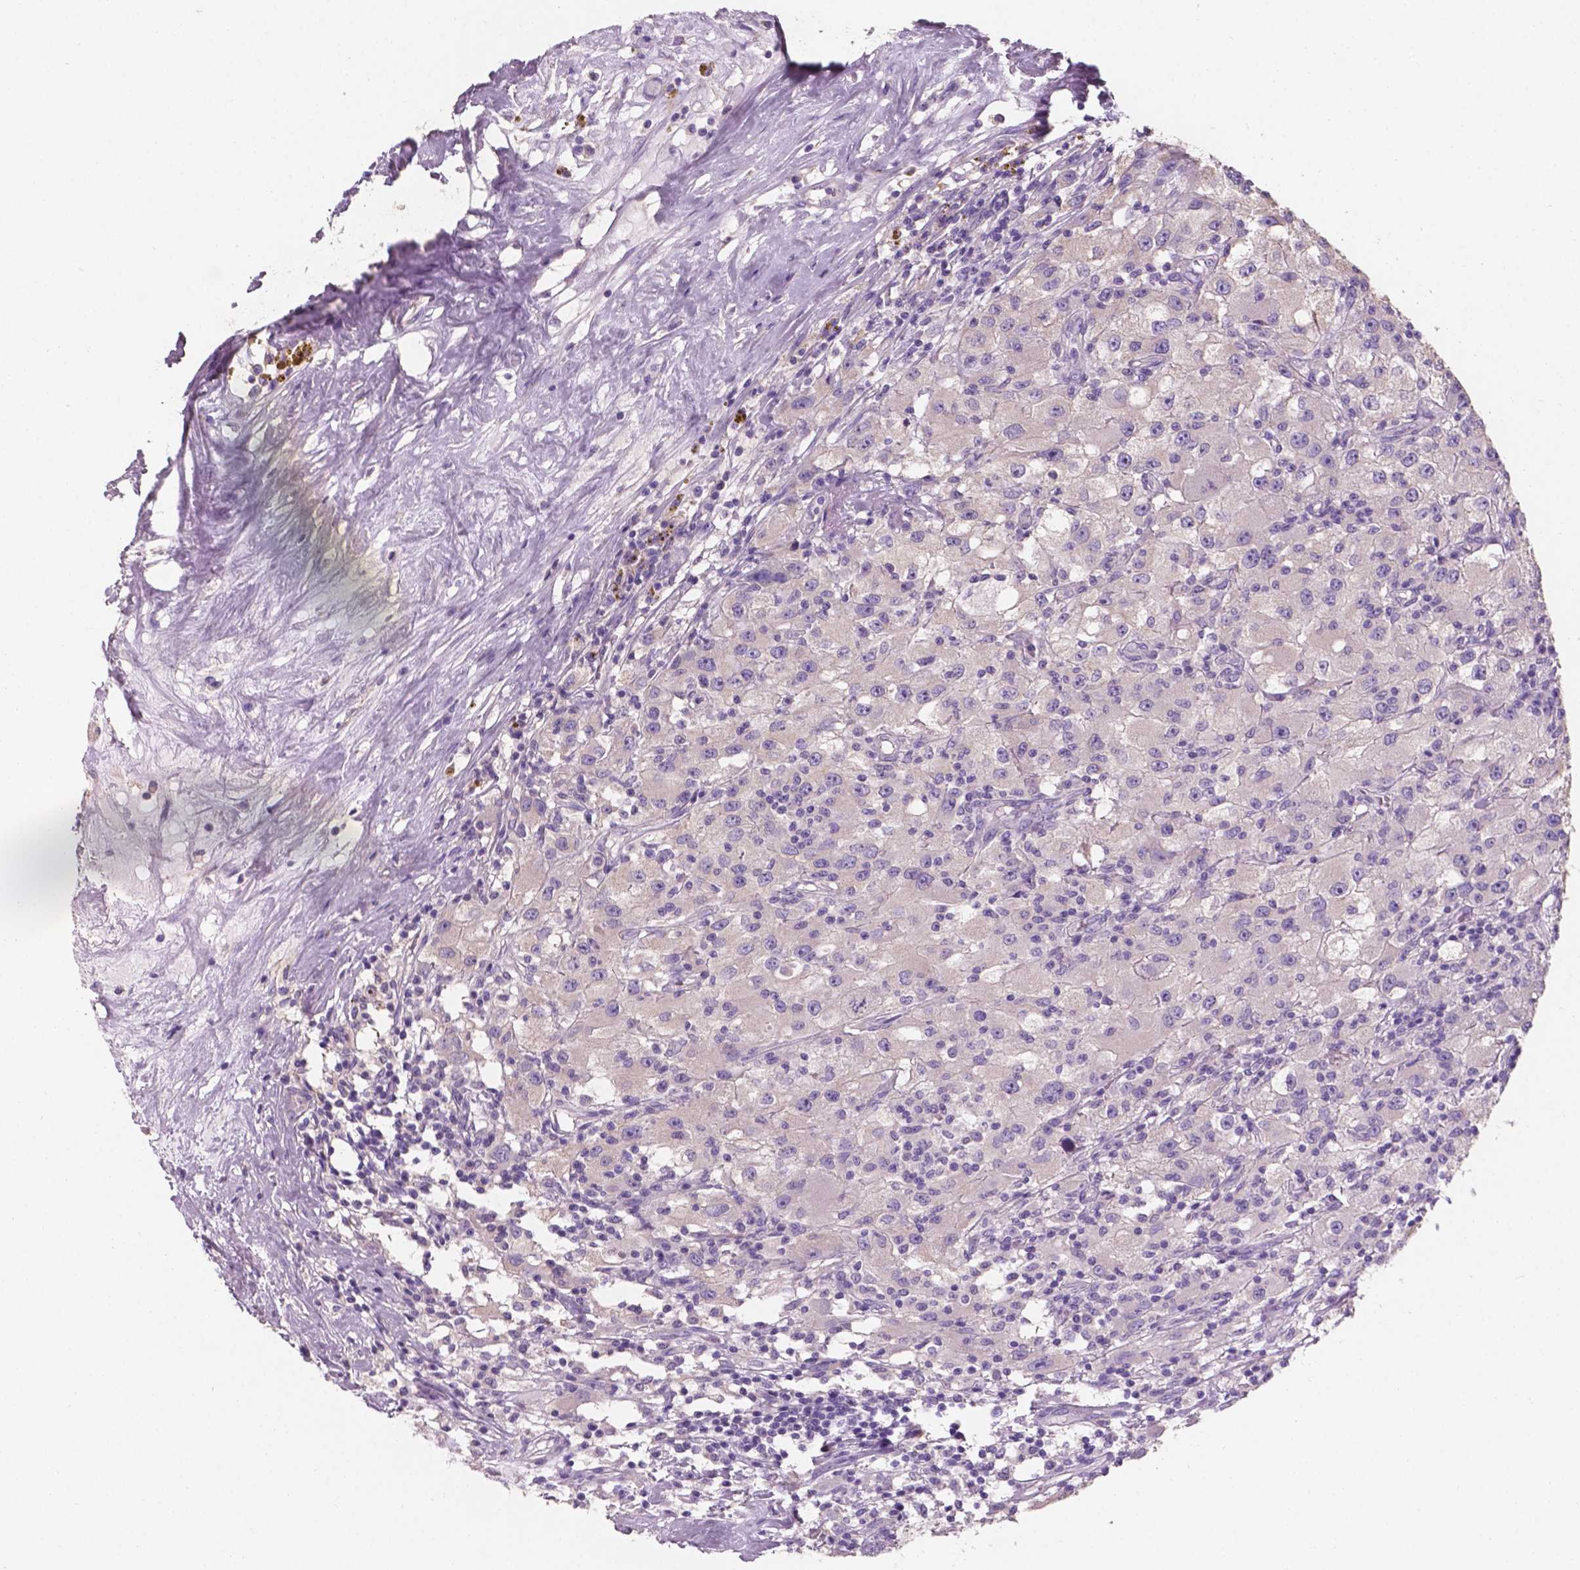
{"staining": {"intensity": "negative", "quantity": "none", "location": "none"}, "tissue": "renal cancer", "cell_type": "Tumor cells", "image_type": "cancer", "snomed": [{"axis": "morphology", "description": "Adenocarcinoma, NOS"}, {"axis": "topography", "description": "Kidney"}], "caption": "Immunohistochemical staining of renal adenocarcinoma demonstrates no significant staining in tumor cells.", "gene": "SBSN", "patient": {"sex": "female", "age": 67}}